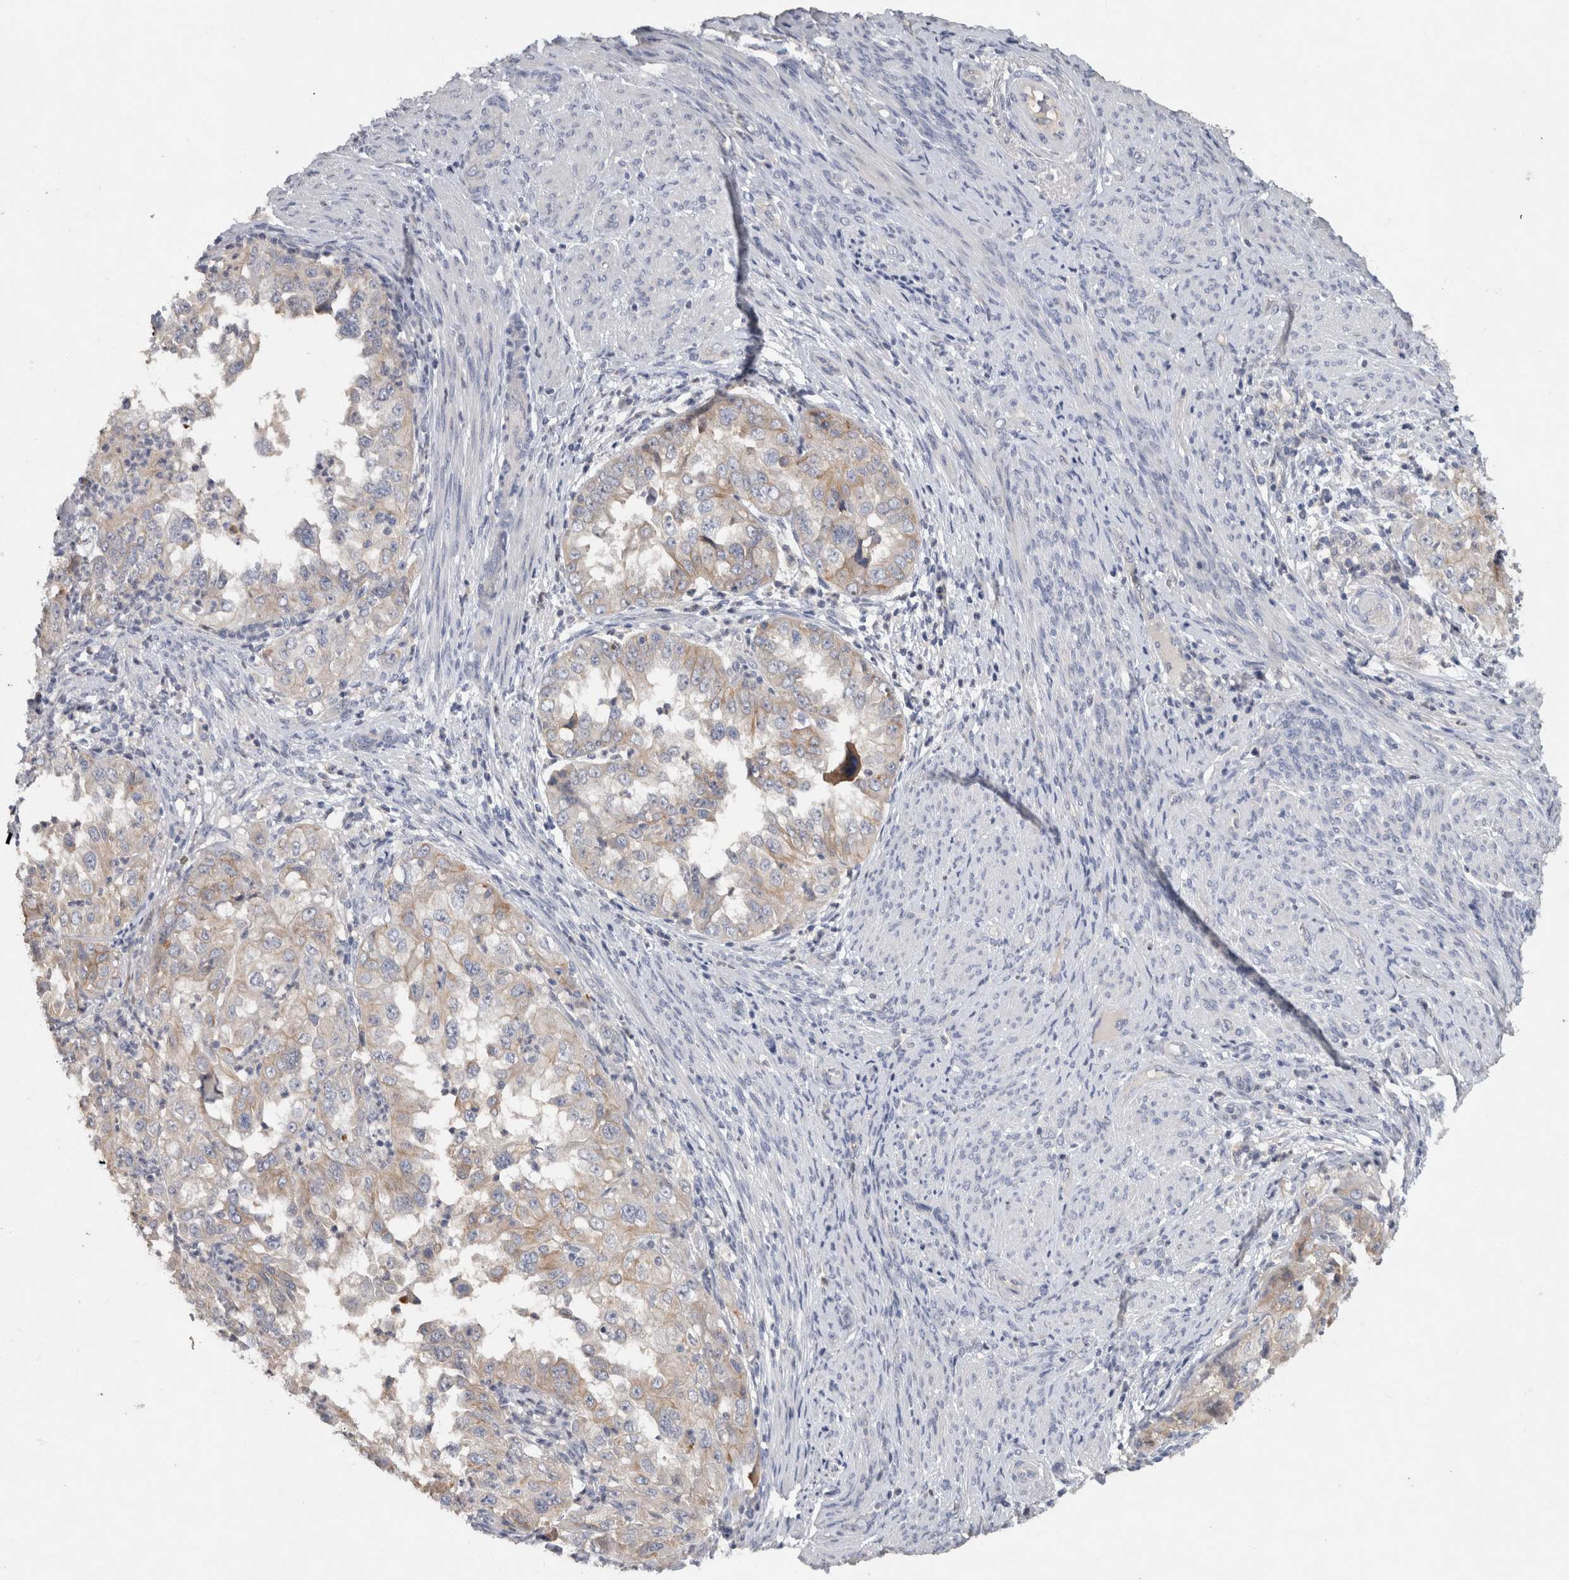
{"staining": {"intensity": "weak", "quantity": "25%-75%", "location": "cytoplasmic/membranous"}, "tissue": "endometrial cancer", "cell_type": "Tumor cells", "image_type": "cancer", "snomed": [{"axis": "morphology", "description": "Adenocarcinoma, NOS"}, {"axis": "topography", "description": "Endometrium"}], "caption": "Immunohistochemistry staining of endometrial adenocarcinoma, which shows low levels of weak cytoplasmic/membranous positivity in about 25%-75% of tumor cells indicating weak cytoplasmic/membranous protein staining. The staining was performed using DAB (brown) for protein detection and nuclei were counterstained in hematoxylin (blue).", "gene": "HEXD", "patient": {"sex": "female", "age": 85}}